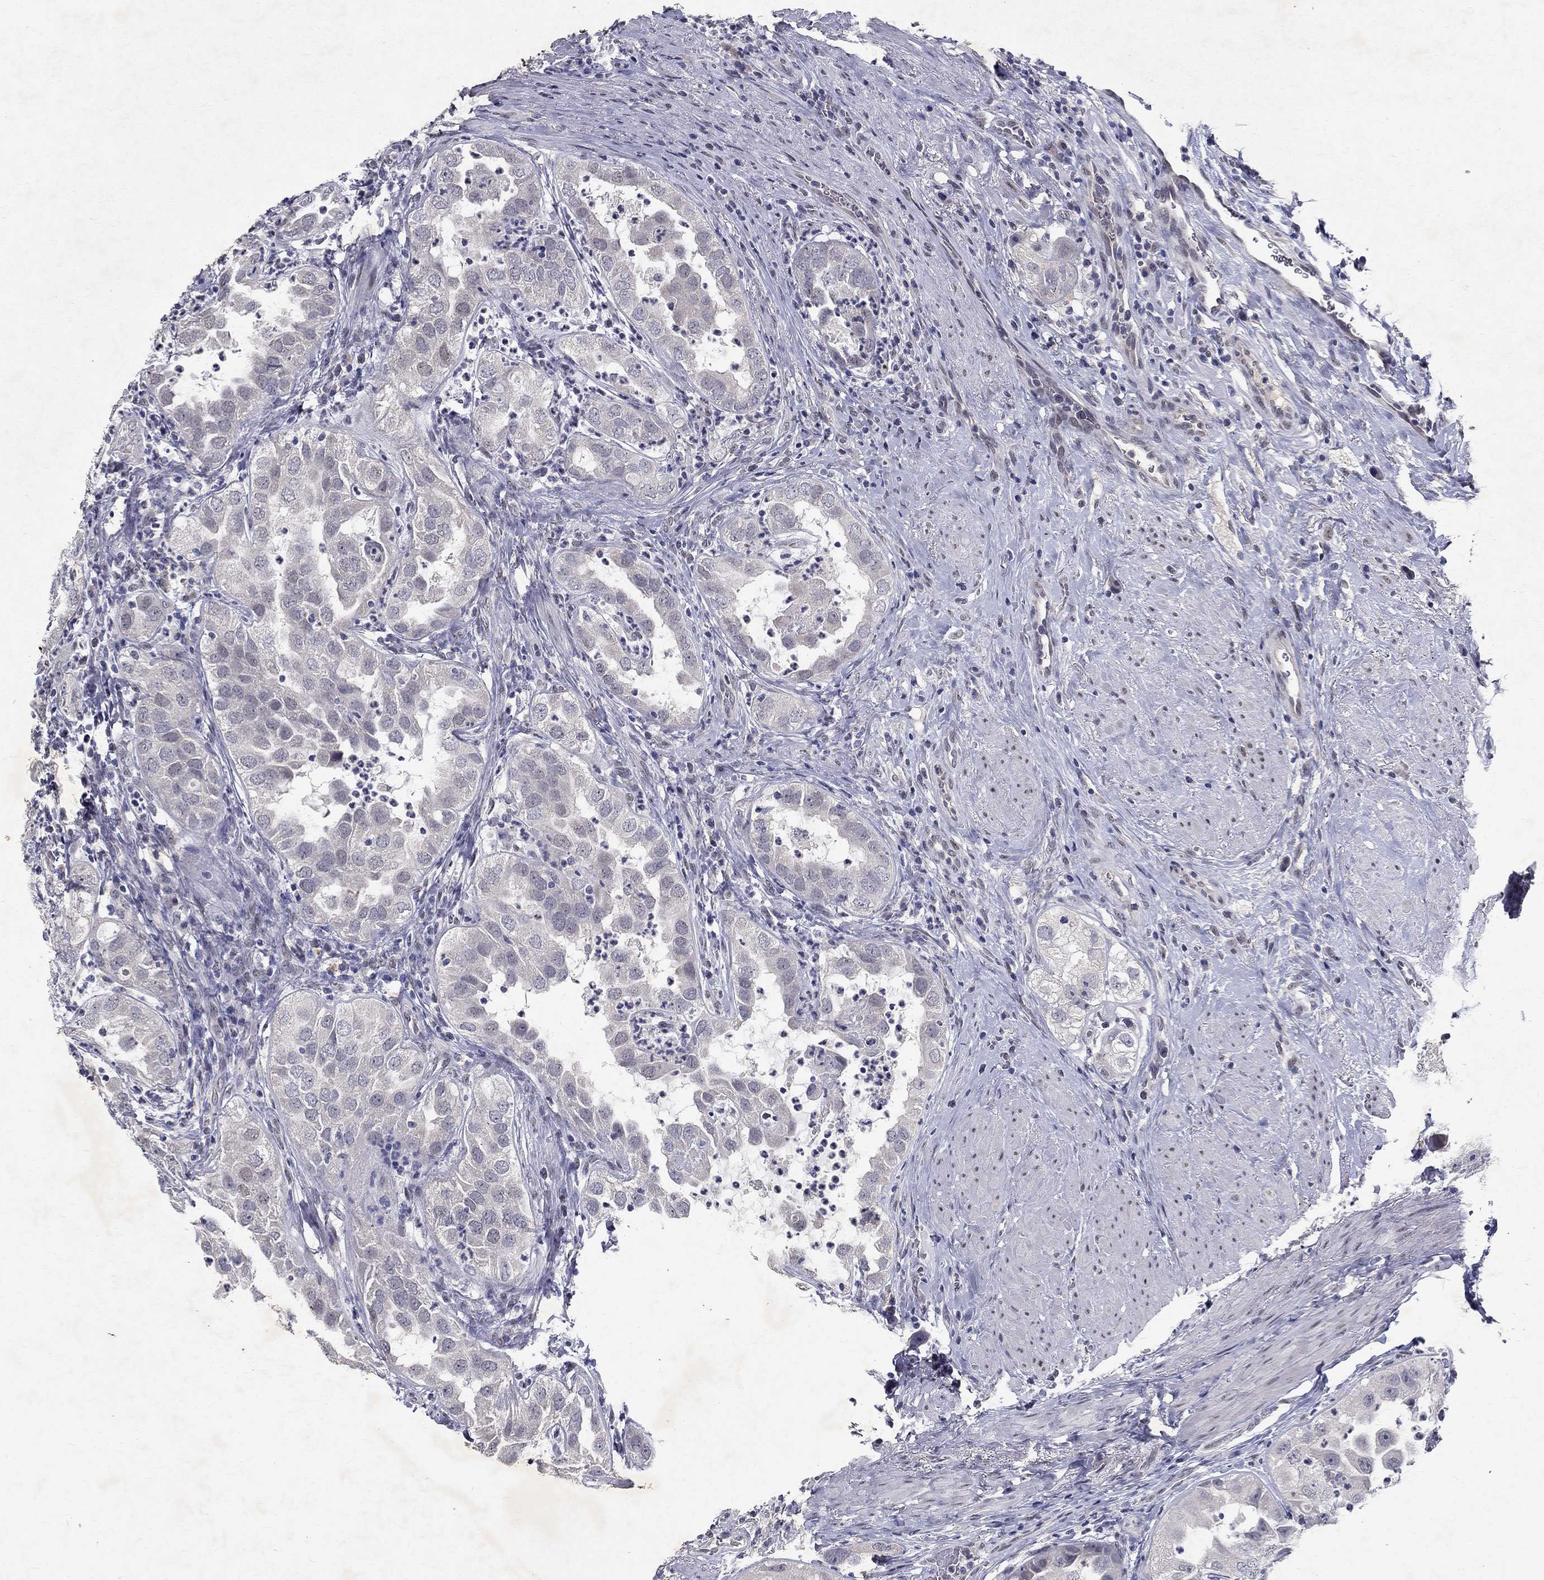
{"staining": {"intensity": "negative", "quantity": "none", "location": "none"}, "tissue": "urothelial cancer", "cell_type": "Tumor cells", "image_type": "cancer", "snomed": [{"axis": "morphology", "description": "Urothelial carcinoma, High grade"}, {"axis": "topography", "description": "Urinary bladder"}], "caption": "Immunohistochemical staining of human urothelial cancer reveals no significant staining in tumor cells.", "gene": "RBFOX1", "patient": {"sex": "female", "age": 41}}